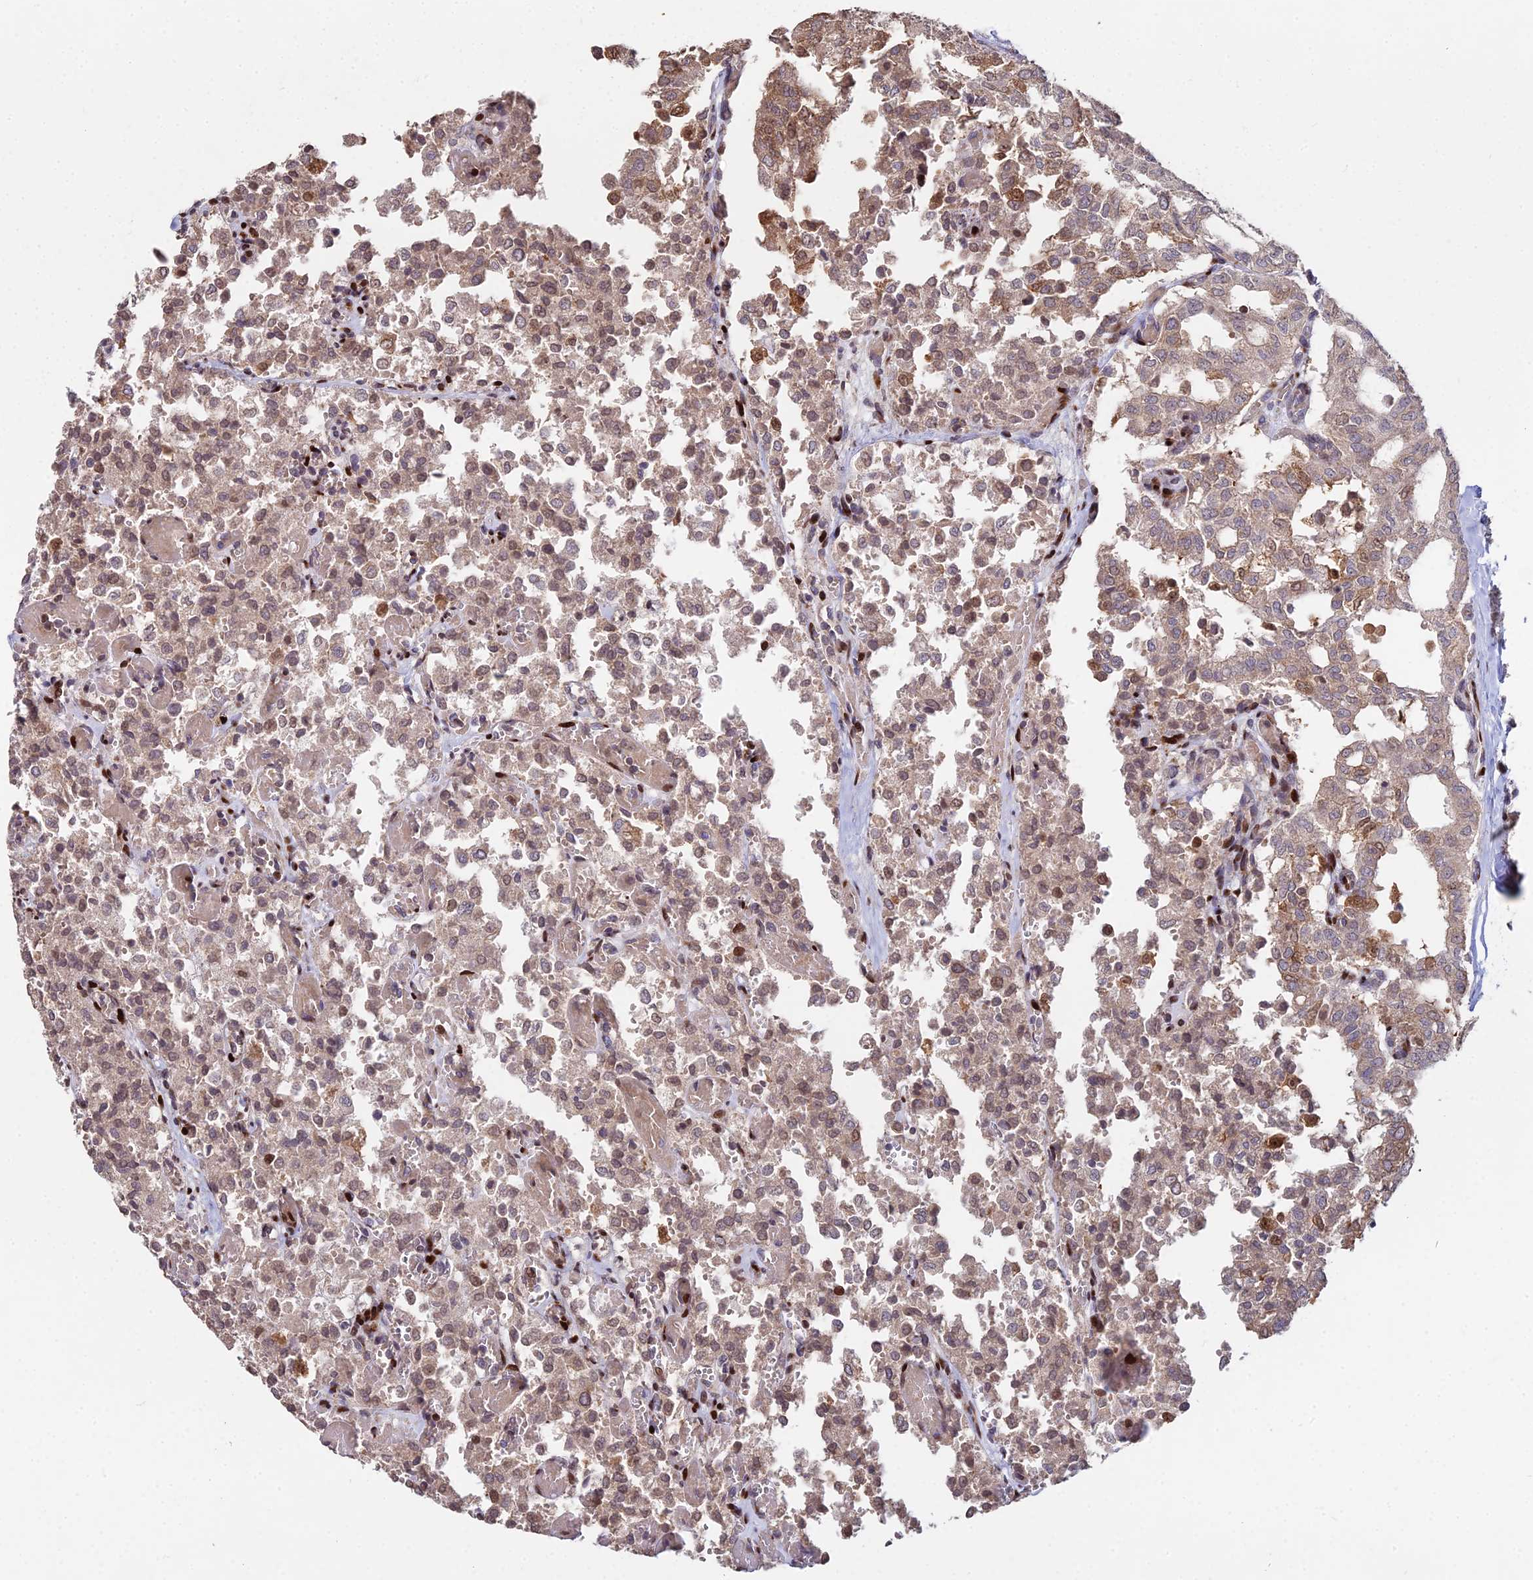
{"staining": {"intensity": "moderate", "quantity": ">75%", "location": "cytoplasmic/membranous,nuclear"}, "tissue": "thyroid cancer", "cell_type": "Tumor cells", "image_type": "cancer", "snomed": [{"axis": "morphology", "description": "Follicular adenoma carcinoma, NOS"}, {"axis": "topography", "description": "Thyroid gland"}], "caption": "DAB (3,3'-diaminobenzidine) immunohistochemical staining of human thyroid follicular adenoma carcinoma exhibits moderate cytoplasmic/membranous and nuclear protein positivity in approximately >75% of tumor cells.", "gene": "RBMS2", "patient": {"sex": "male", "age": 75}}